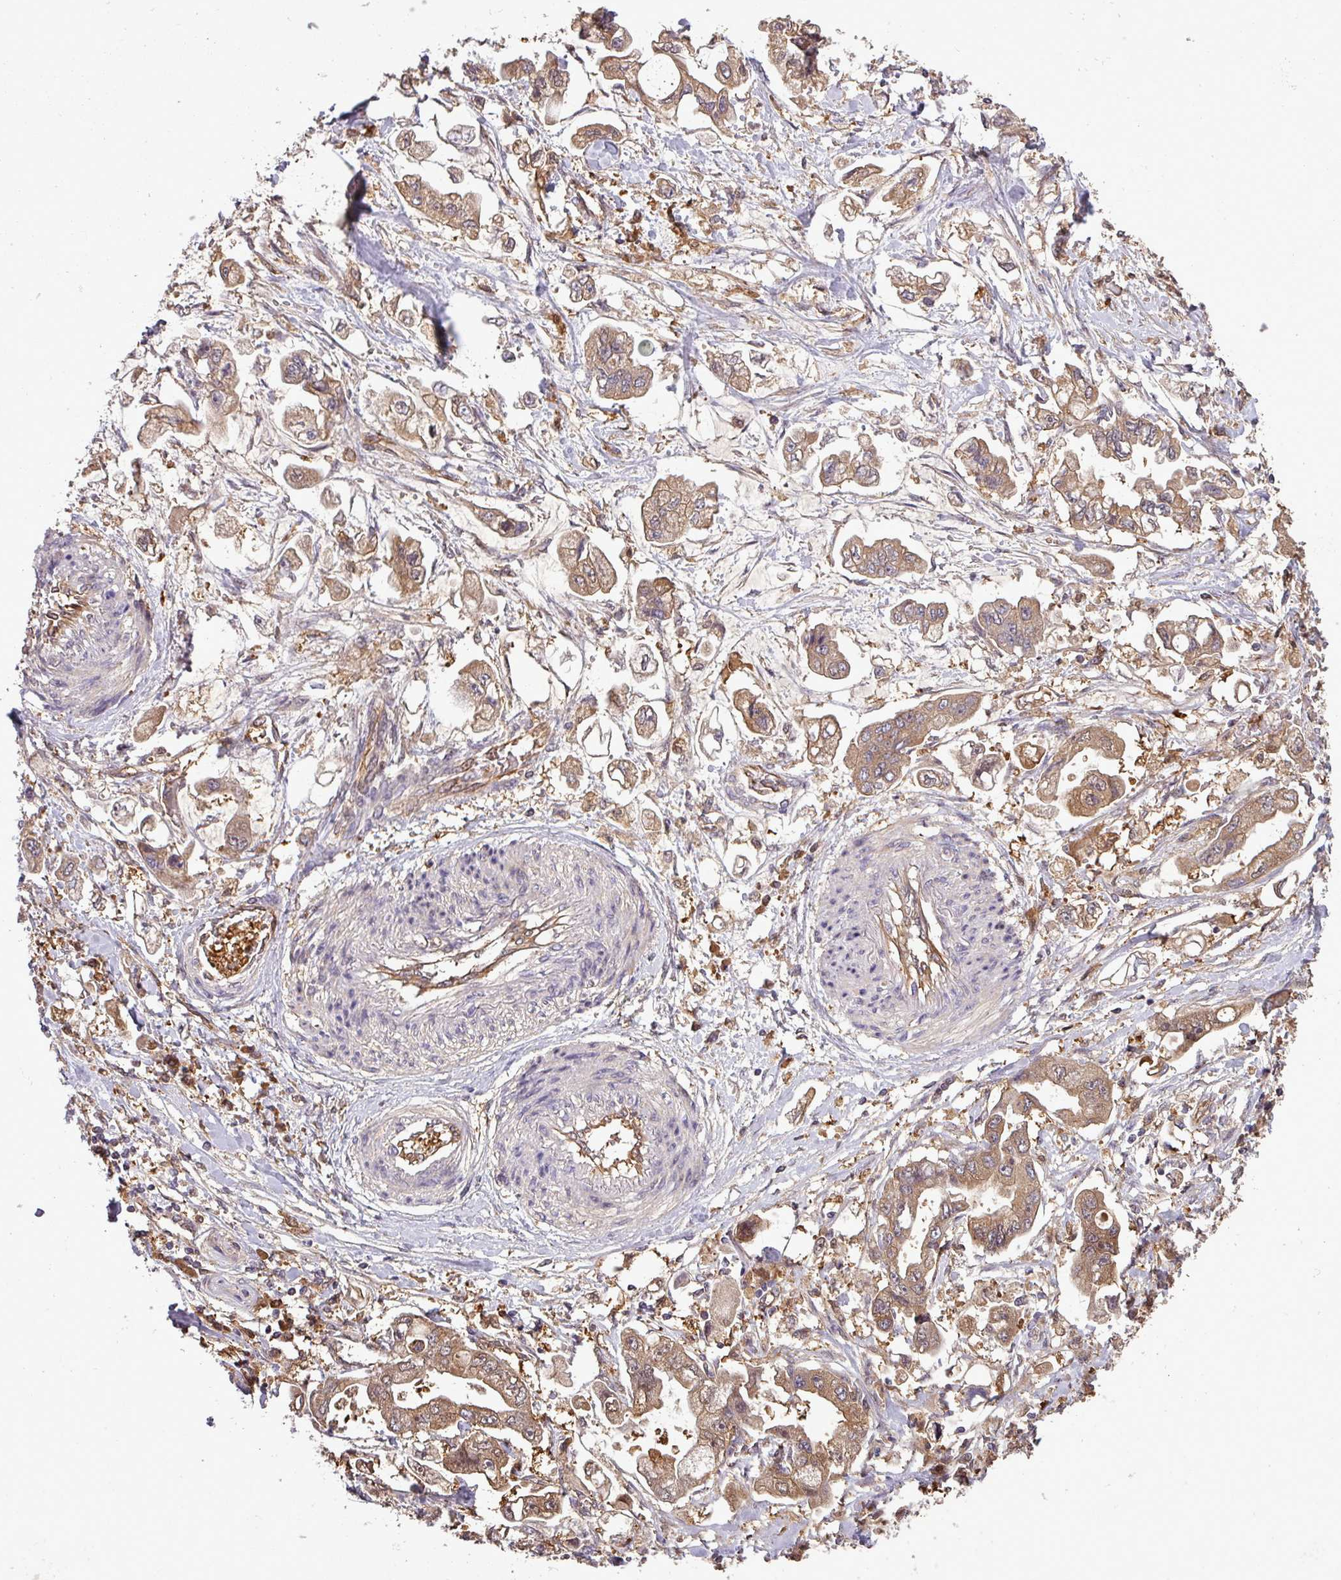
{"staining": {"intensity": "moderate", "quantity": ">75%", "location": "cytoplasmic/membranous"}, "tissue": "stomach cancer", "cell_type": "Tumor cells", "image_type": "cancer", "snomed": [{"axis": "morphology", "description": "Adenocarcinoma, NOS"}, {"axis": "topography", "description": "Stomach"}], "caption": "Stomach cancer (adenocarcinoma) was stained to show a protein in brown. There is medium levels of moderate cytoplasmic/membranous expression in about >75% of tumor cells.", "gene": "SIRPB2", "patient": {"sex": "male", "age": 62}}